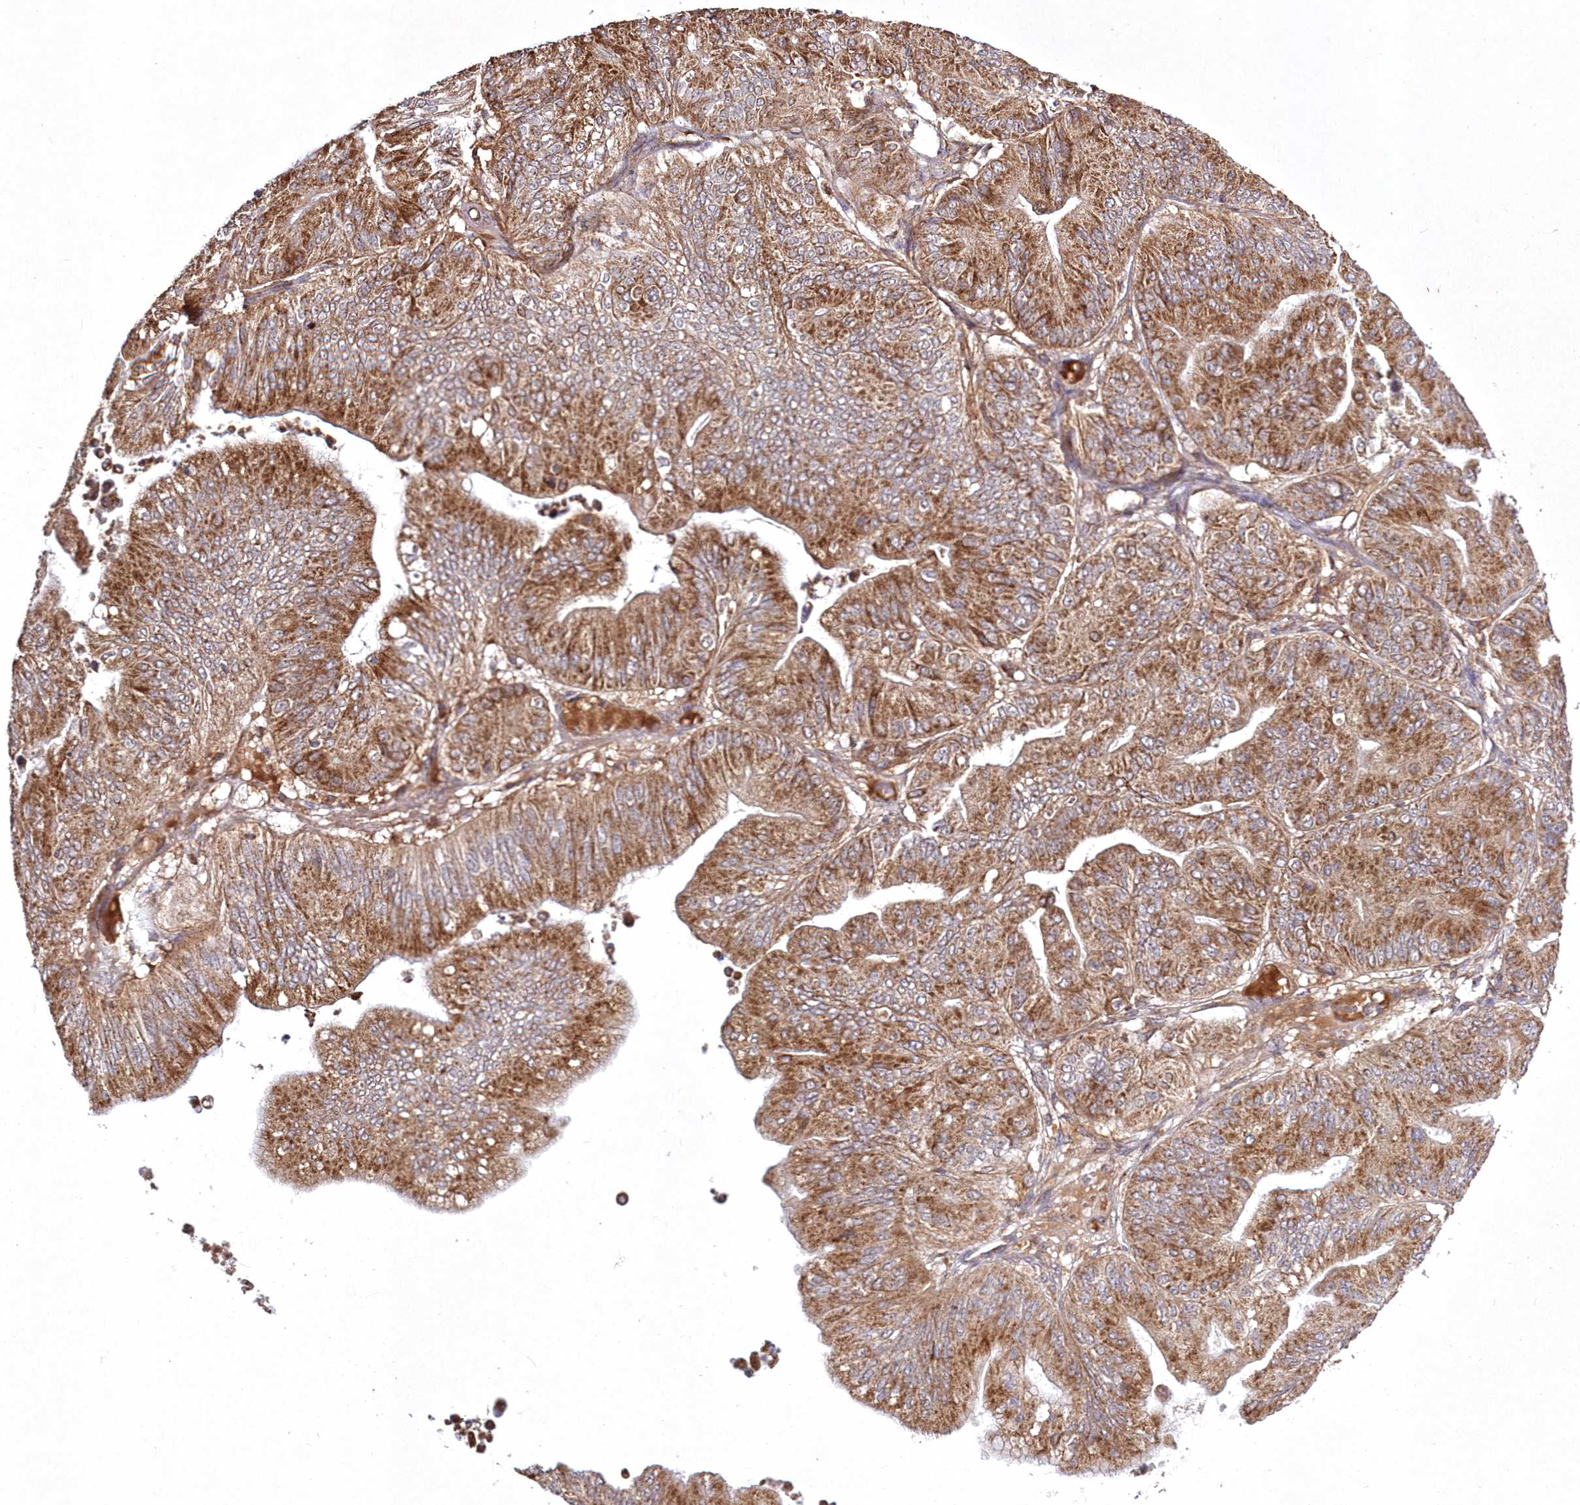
{"staining": {"intensity": "moderate", "quantity": ">75%", "location": "cytoplasmic/membranous"}, "tissue": "ovarian cancer", "cell_type": "Tumor cells", "image_type": "cancer", "snomed": [{"axis": "morphology", "description": "Cystadenocarcinoma, mucinous, NOS"}, {"axis": "topography", "description": "Ovary"}], "caption": "IHC micrograph of neoplastic tissue: human mucinous cystadenocarcinoma (ovarian) stained using immunohistochemistry (IHC) displays medium levels of moderate protein expression localized specifically in the cytoplasmic/membranous of tumor cells, appearing as a cytoplasmic/membranous brown color.", "gene": "PEX13", "patient": {"sex": "female", "age": 61}}